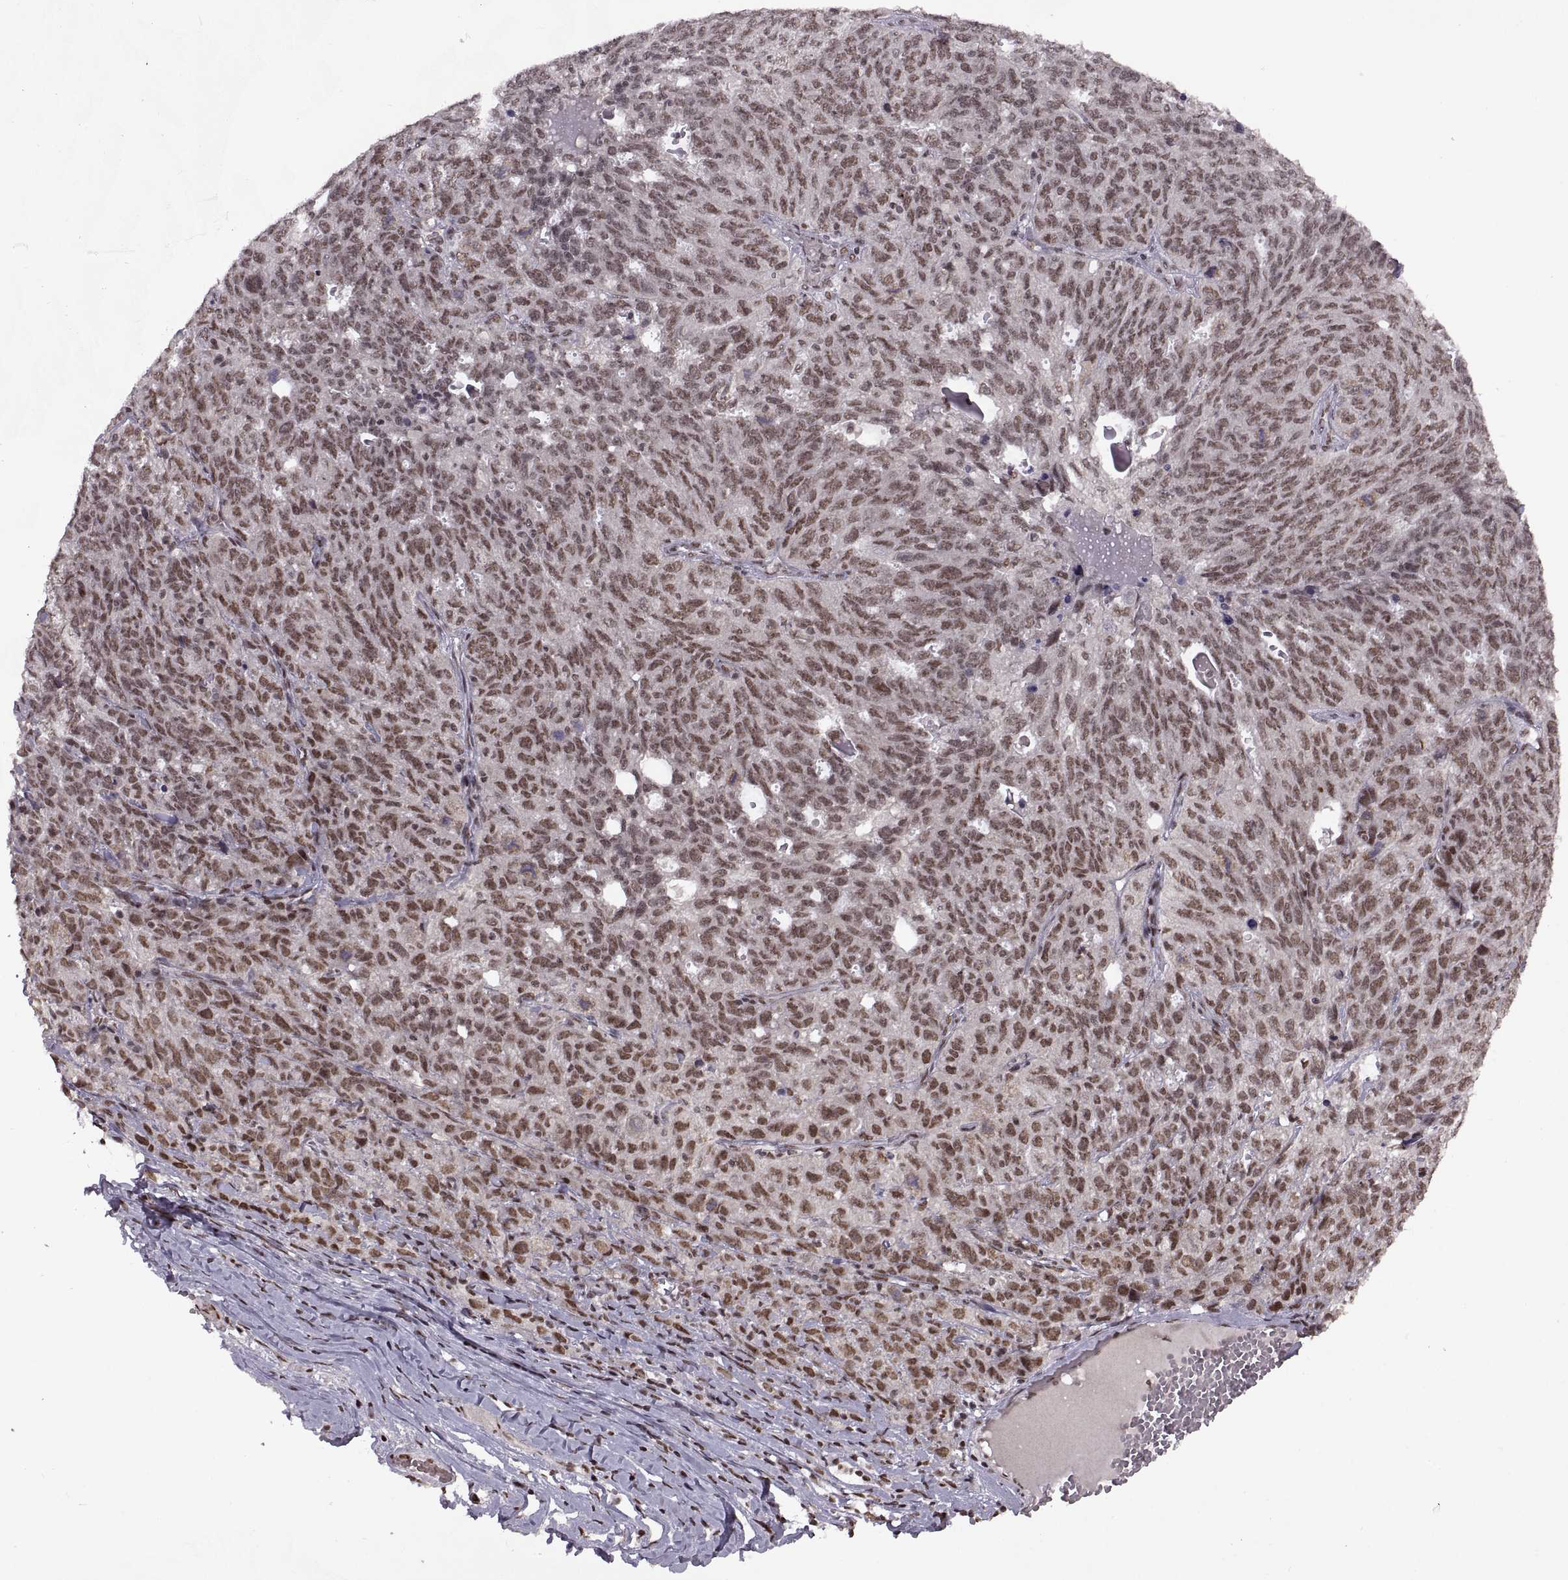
{"staining": {"intensity": "moderate", "quantity": ">75%", "location": "nuclear"}, "tissue": "ovarian cancer", "cell_type": "Tumor cells", "image_type": "cancer", "snomed": [{"axis": "morphology", "description": "Cystadenocarcinoma, serous, NOS"}, {"axis": "topography", "description": "Ovary"}], "caption": "Immunohistochemistry (IHC) histopathology image of neoplastic tissue: serous cystadenocarcinoma (ovarian) stained using immunohistochemistry demonstrates medium levels of moderate protein expression localized specifically in the nuclear of tumor cells, appearing as a nuclear brown color.", "gene": "MT1E", "patient": {"sex": "female", "age": 71}}